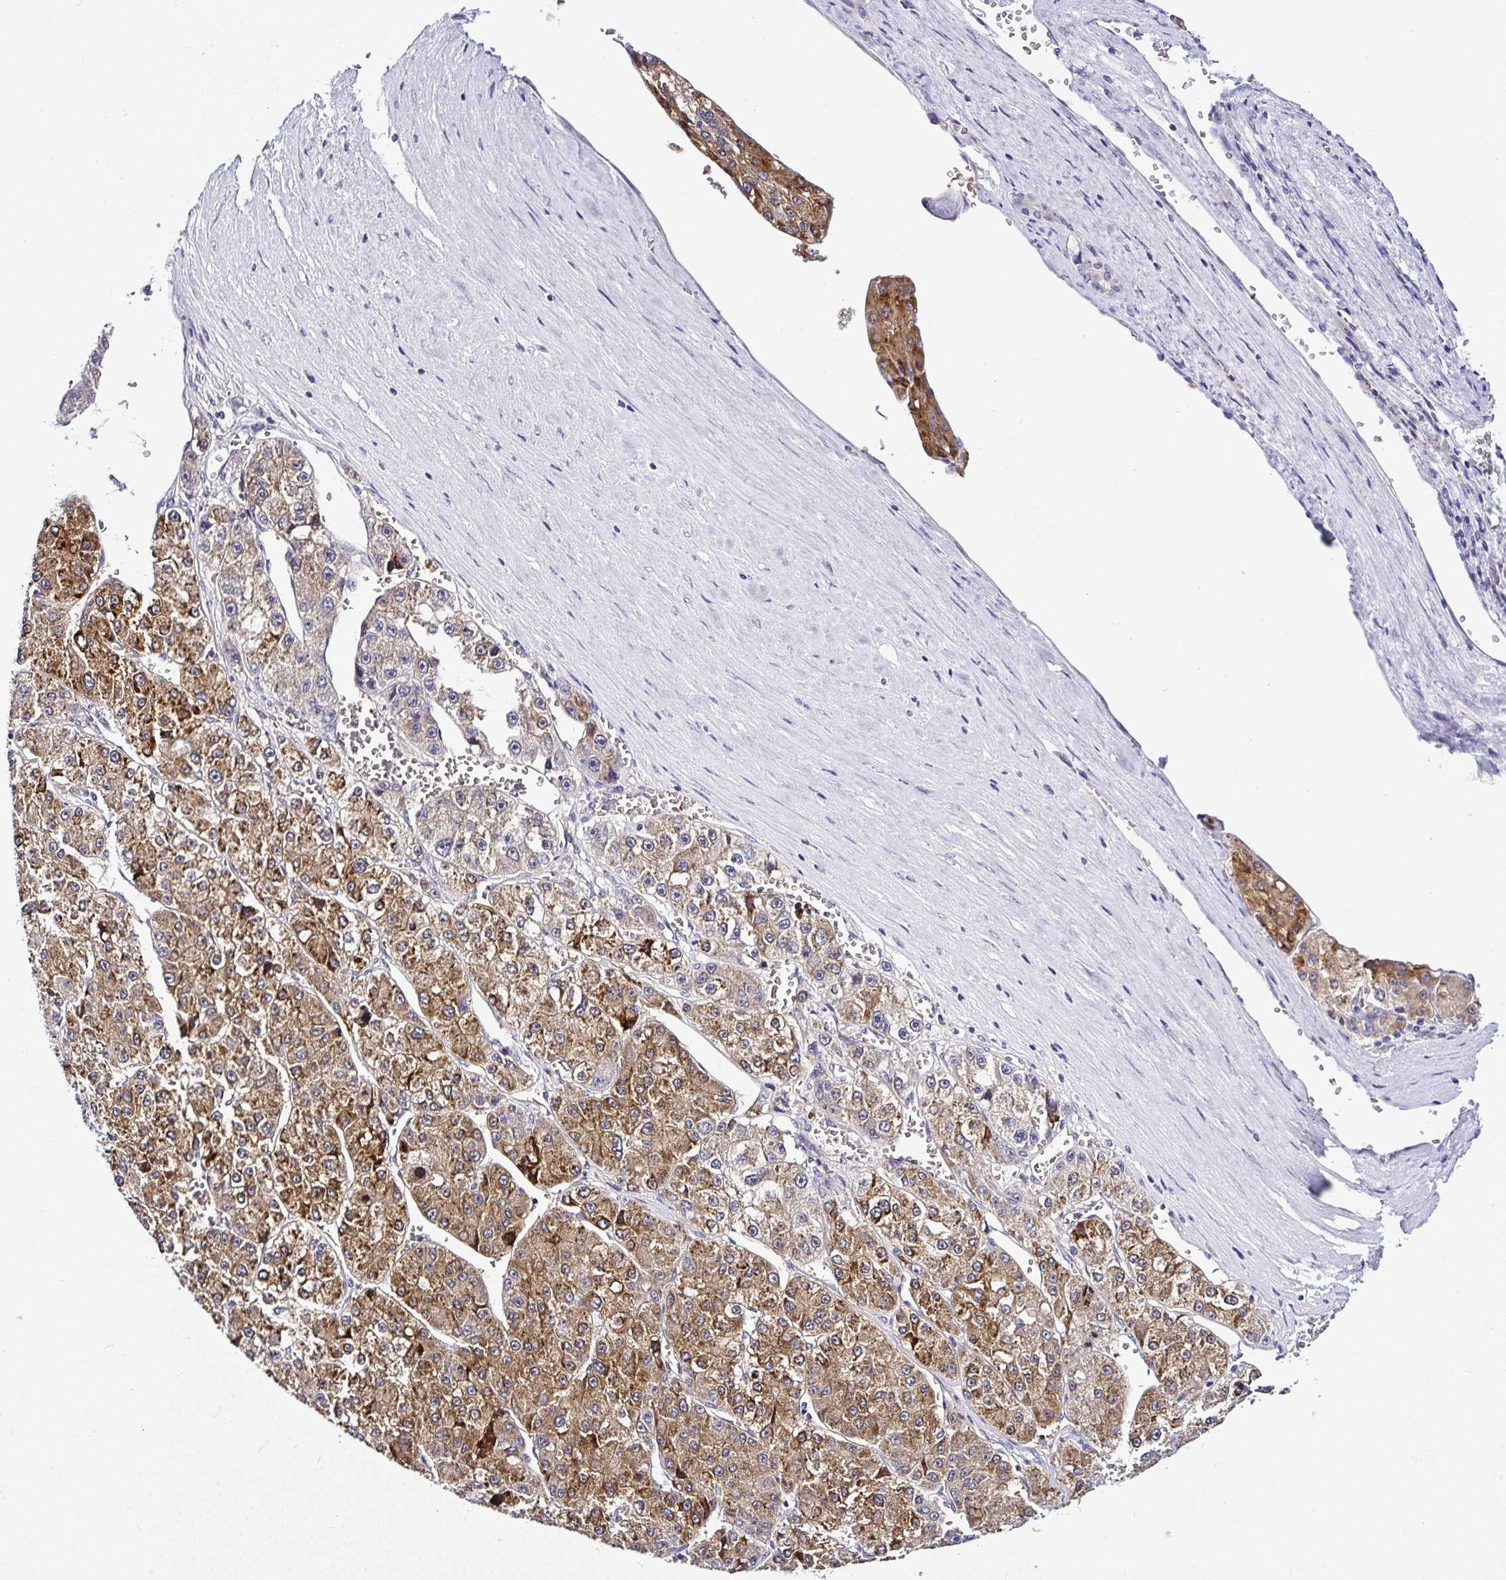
{"staining": {"intensity": "moderate", "quantity": ">75%", "location": "cytoplasmic/membranous"}, "tissue": "liver cancer", "cell_type": "Tumor cells", "image_type": "cancer", "snomed": [{"axis": "morphology", "description": "Carcinoma, Hepatocellular, NOS"}, {"axis": "topography", "description": "Liver"}], "caption": "Hepatocellular carcinoma (liver) stained with a protein marker demonstrates moderate staining in tumor cells.", "gene": "DEPDC5", "patient": {"sex": "female", "age": 73}}